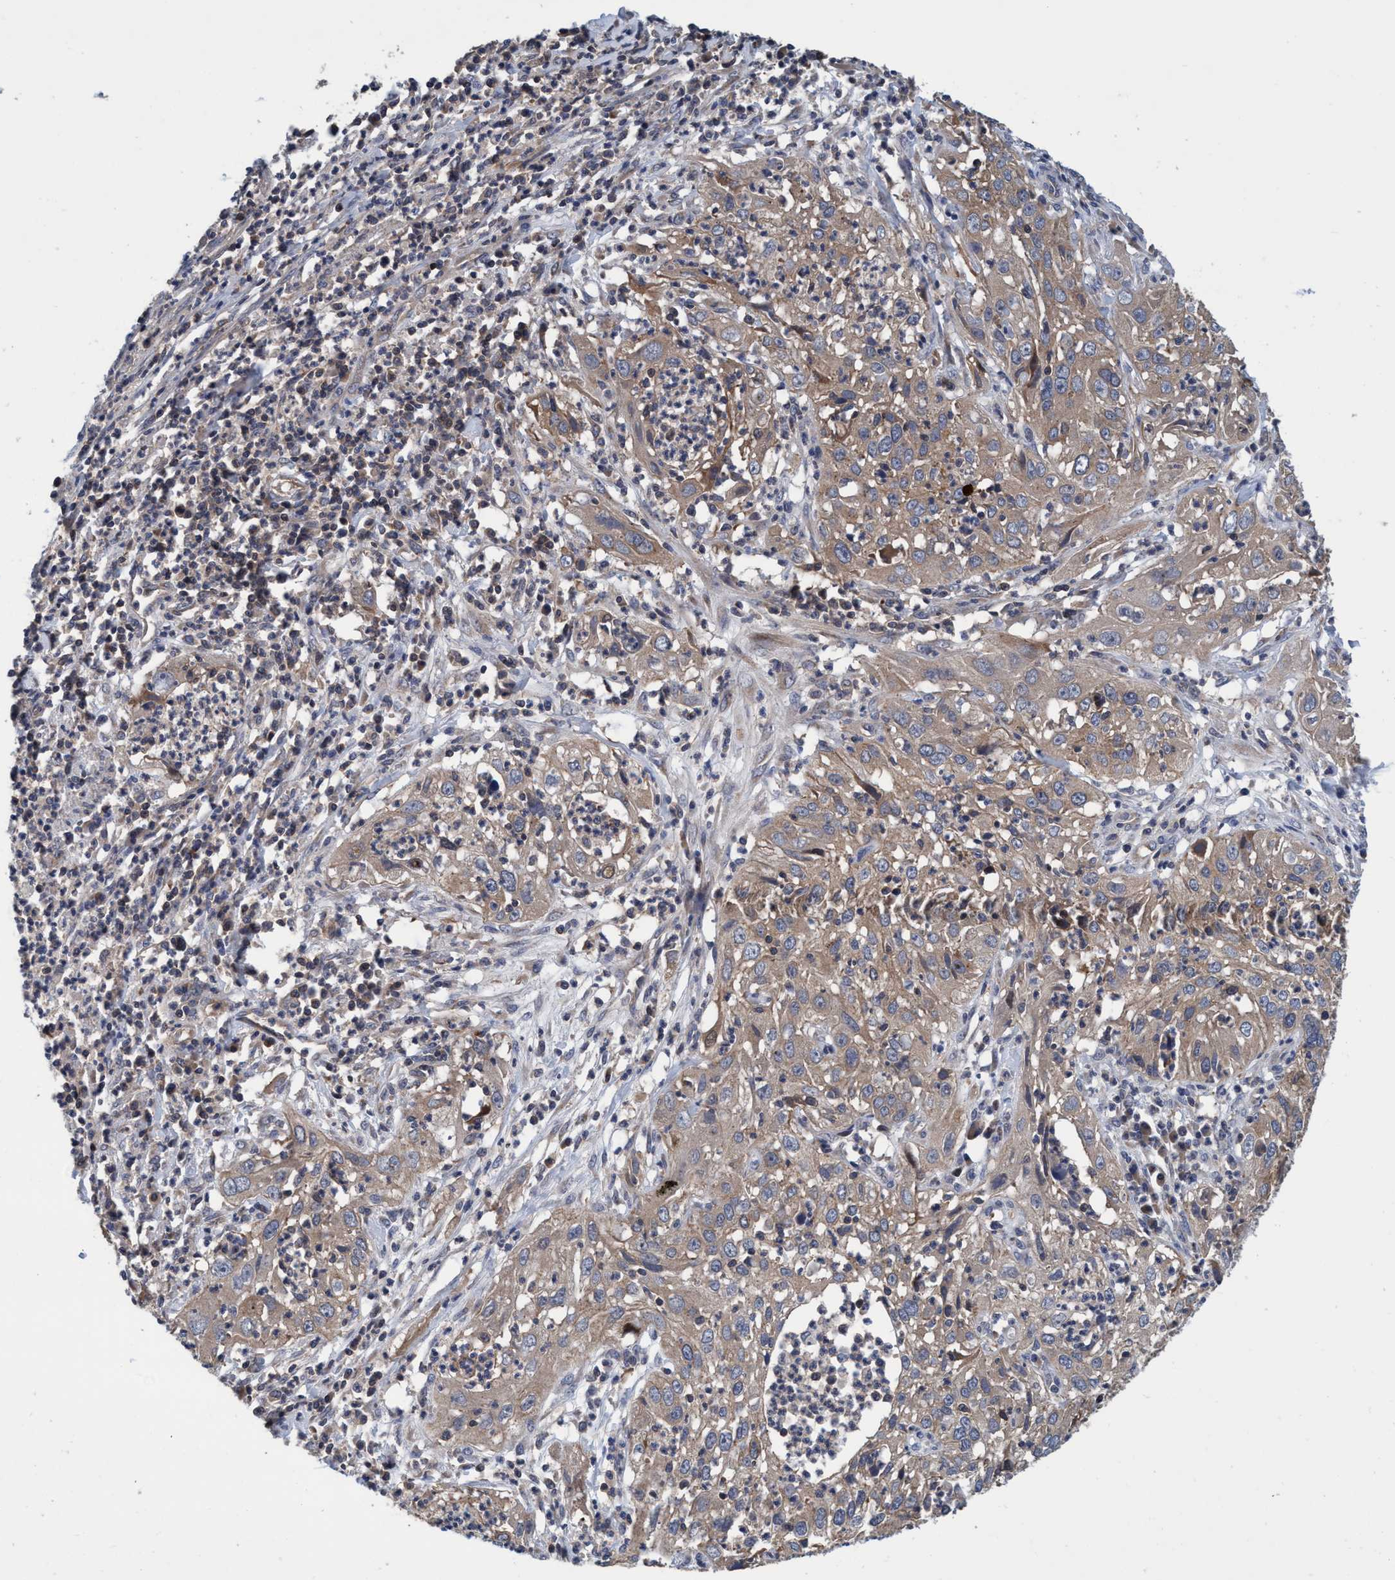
{"staining": {"intensity": "weak", "quantity": ">75%", "location": "cytoplasmic/membranous"}, "tissue": "cervical cancer", "cell_type": "Tumor cells", "image_type": "cancer", "snomed": [{"axis": "morphology", "description": "Squamous cell carcinoma, NOS"}, {"axis": "topography", "description": "Cervix"}], "caption": "Immunohistochemistry of human cervical cancer shows low levels of weak cytoplasmic/membranous expression in about >75% of tumor cells.", "gene": "CALCOCO2", "patient": {"sex": "female", "age": 32}}